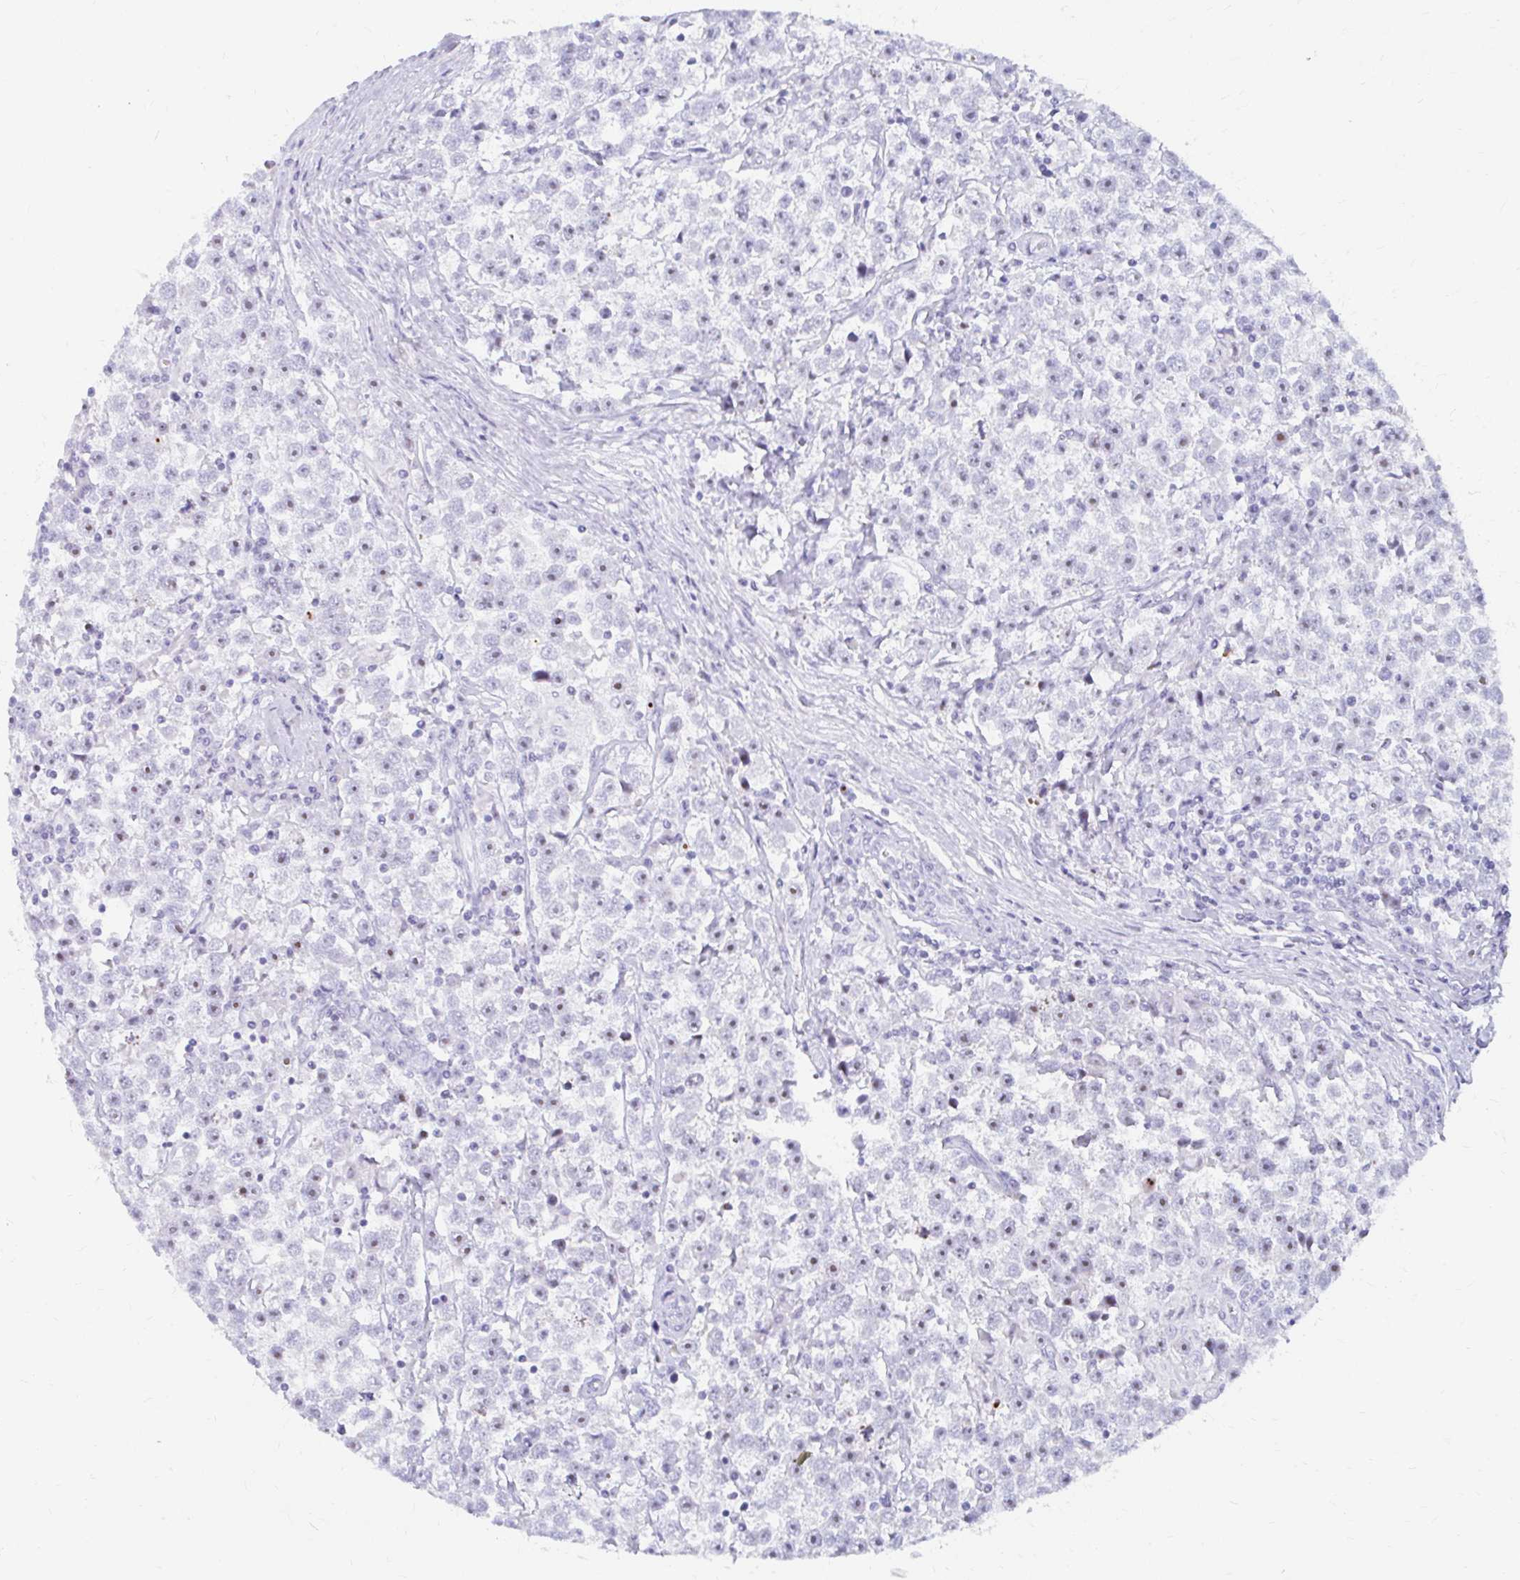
{"staining": {"intensity": "weak", "quantity": "25%-75%", "location": "nuclear"}, "tissue": "testis cancer", "cell_type": "Tumor cells", "image_type": "cancer", "snomed": [{"axis": "morphology", "description": "Seminoma, NOS"}, {"axis": "topography", "description": "Testis"}], "caption": "This is an image of immunohistochemistry (IHC) staining of seminoma (testis), which shows weak staining in the nuclear of tumor cells.", "gene": "FTSJ3", "patient": {"sex": "male", "age": 31}}